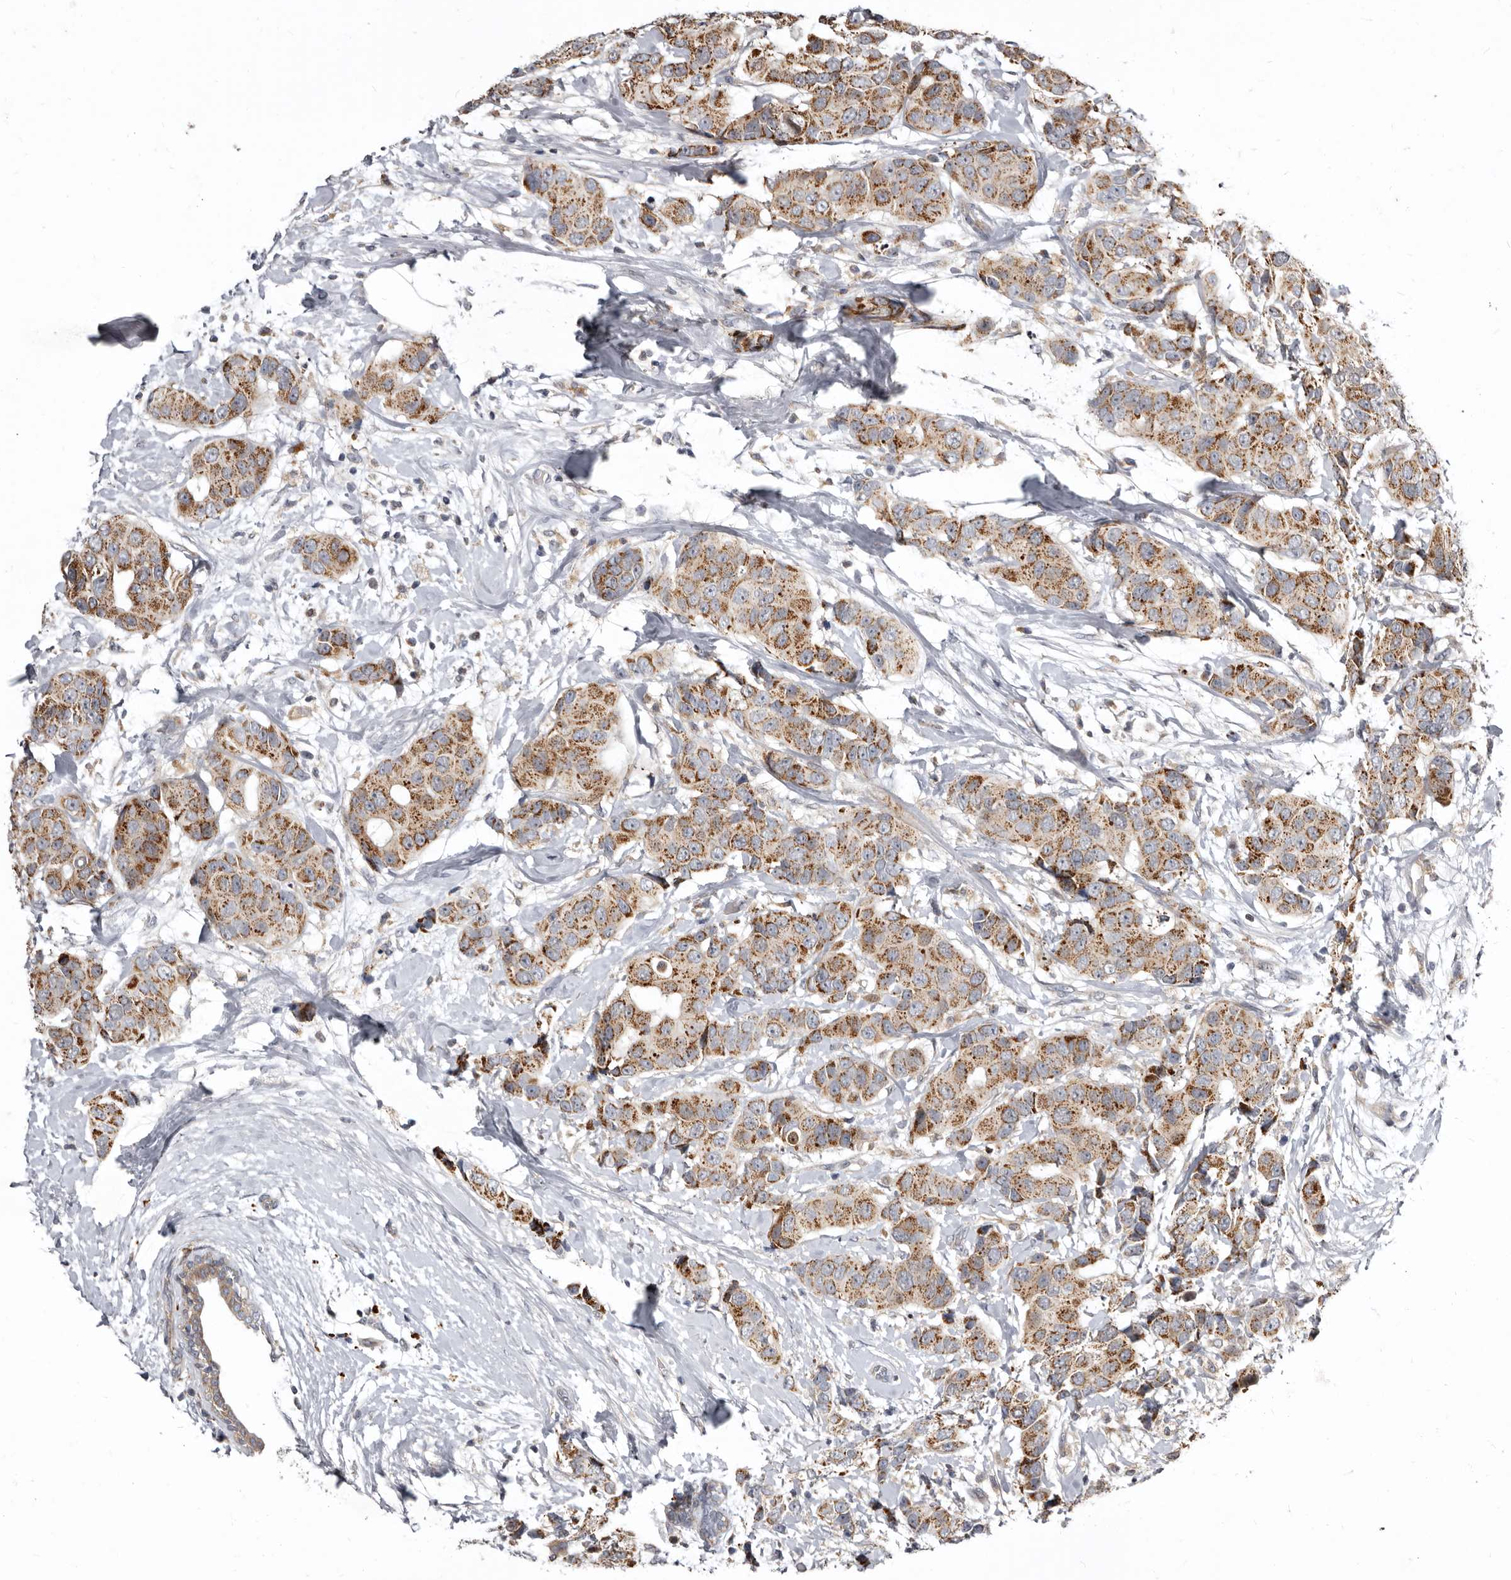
{"staining": {"intensity": "moderate", "quantity": ">75%", "location": "cytoplasmic/membranous"}, "tissue": "breast cancer", "cell_type": "Tumor cells", "image_type": "cancer", "snomed": [{"axis": "morphology", "description": "Normal tissue, NOS"}, {"axis": "morphology", "description": "Duct carcinoma"}, {"axis": "topography", "description": "Breast"}], "caption": "Intraductal carcinoma (breast) stained with immunohistochemistry (IHC) demonstrates moderate cytoplasmic/membranous expression in approximately >75% of tumor cells.", "gene": "SMC4", "patient": {"sex": "female", "age": 39}}